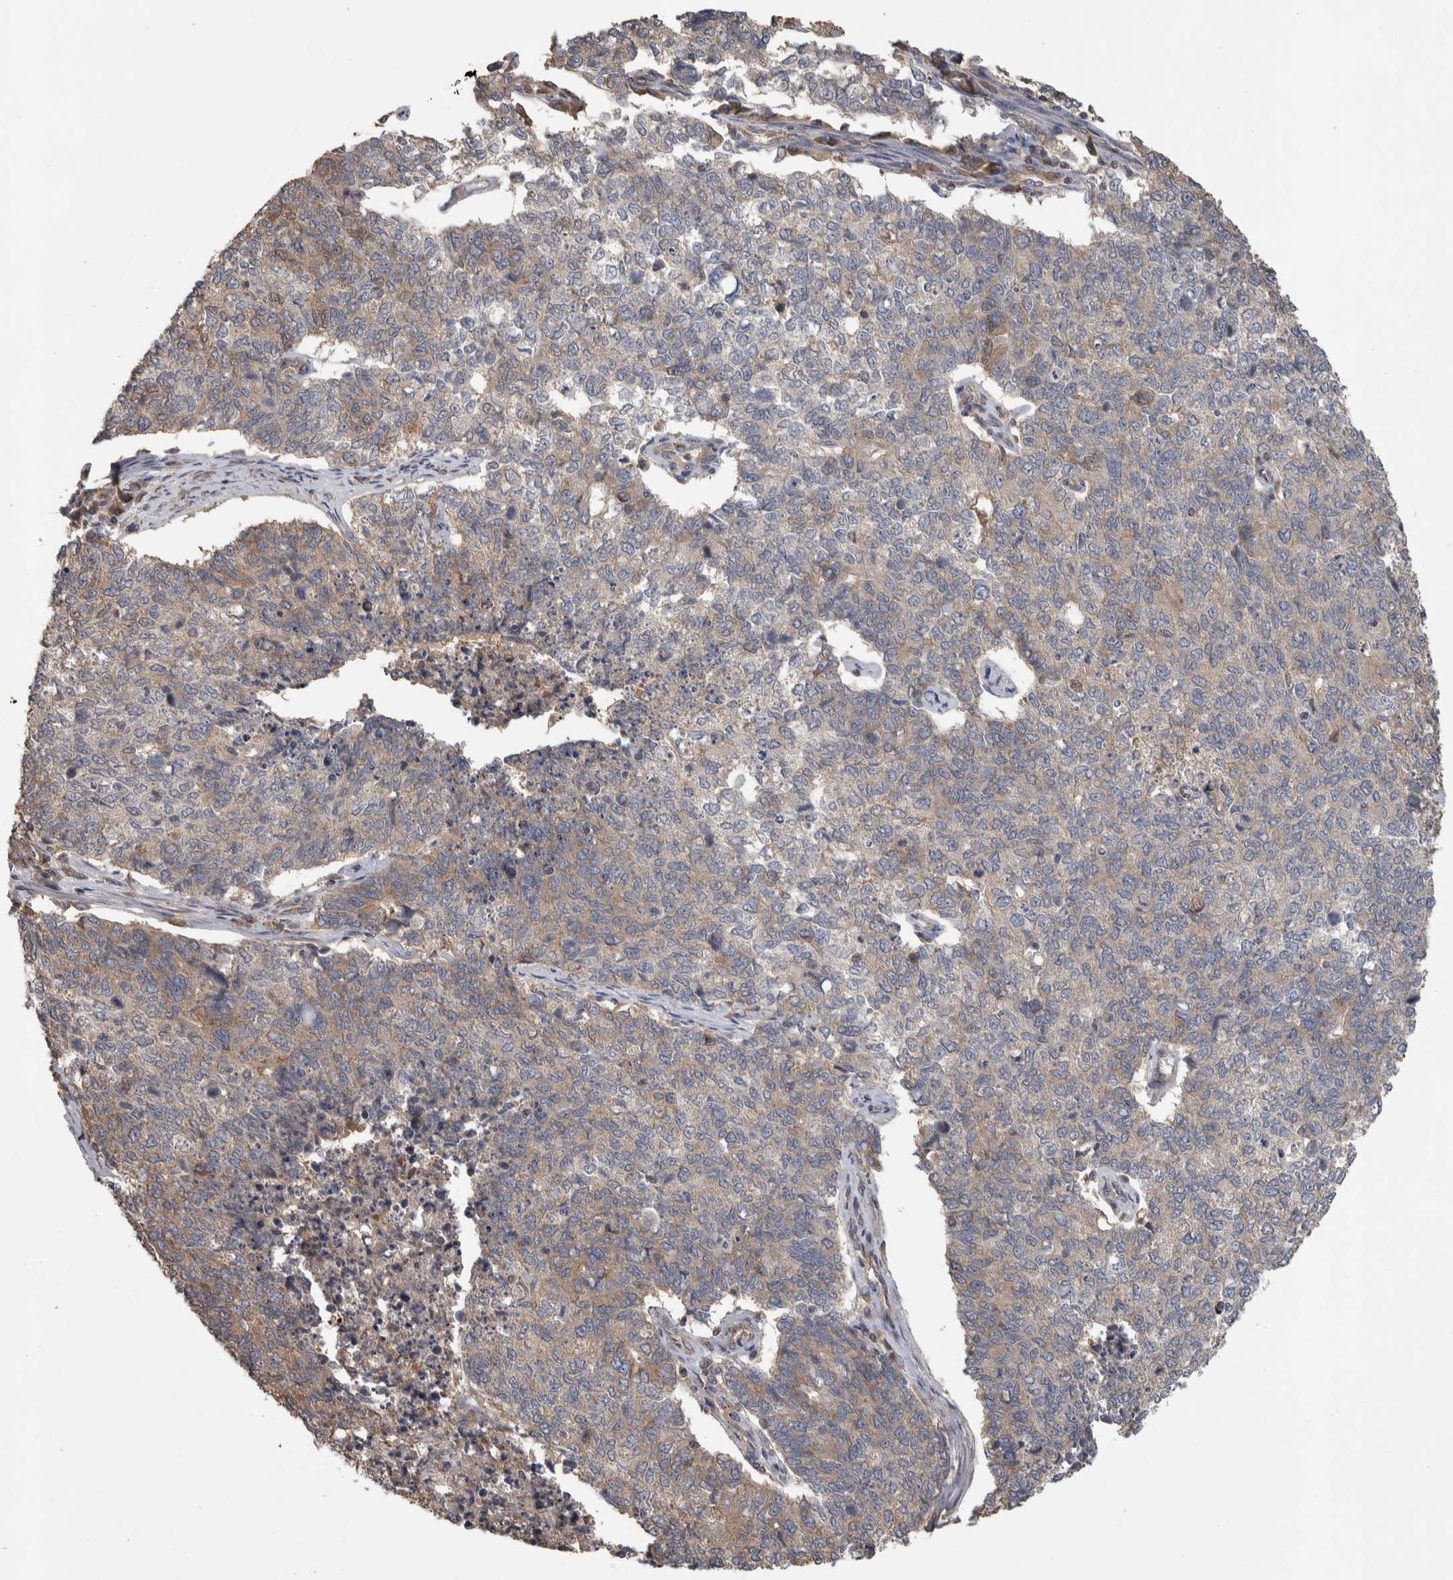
{"staining": {"intensity": "weak", "quantity": "<25%", "location": "cytoplasmic/membranous"}, "tissue": "cervical cancer", "cell_type": "Tumor cells", "image_type": "cancer", "snomed": [{"axis": "morphology", "description": "Squamous cell carcinoma, NOS"}, {"axis": "topography", "description": "Cervix"}], "caption": "Tumor cells are negative for protein expression in human cervical cancer. (DAB (3,3'-diaminobenzidine) immunohistochemistry (IHC), high magnification).", "gene": "IFRD1", "patient": {"sex": "female", "age": 63}}